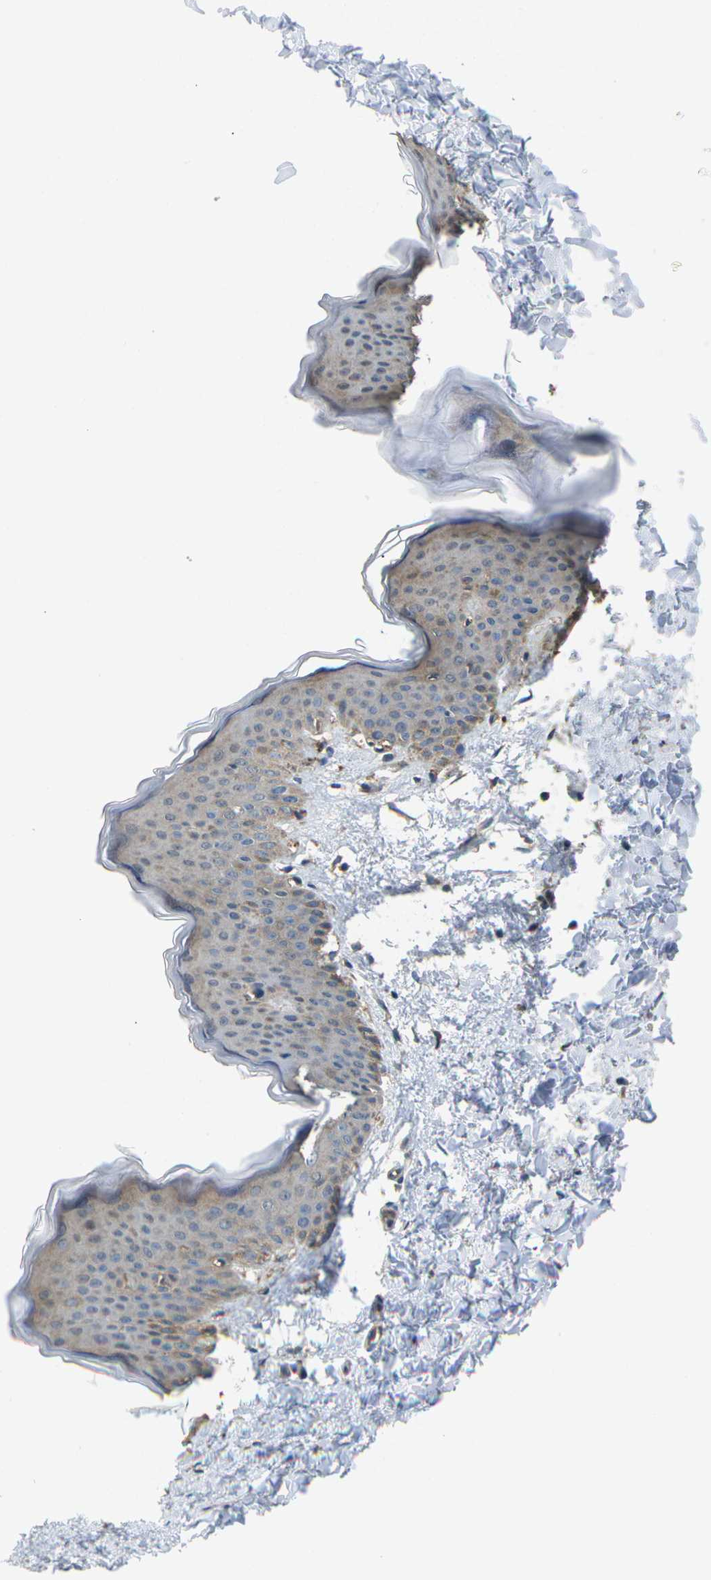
{"staining": {"intensity": "weak", "quantity": "25%-75%", "location": "cytoplasmic/membranous"}, "tissue": "skin", "cell_type": "Fibroblasts", "image_type": "normal", "snomed": [{"axis": "morphology", "description": "Normal tissue, NOS"}, {"axis": "topography", "description": "Skin"}], "caption": "Skin stained for a protein shows weak cytoplasmic/membranous positivity in fibroblasts.", "gene": "TMCC2", "patient": {"sex": "female", "age": 17}}